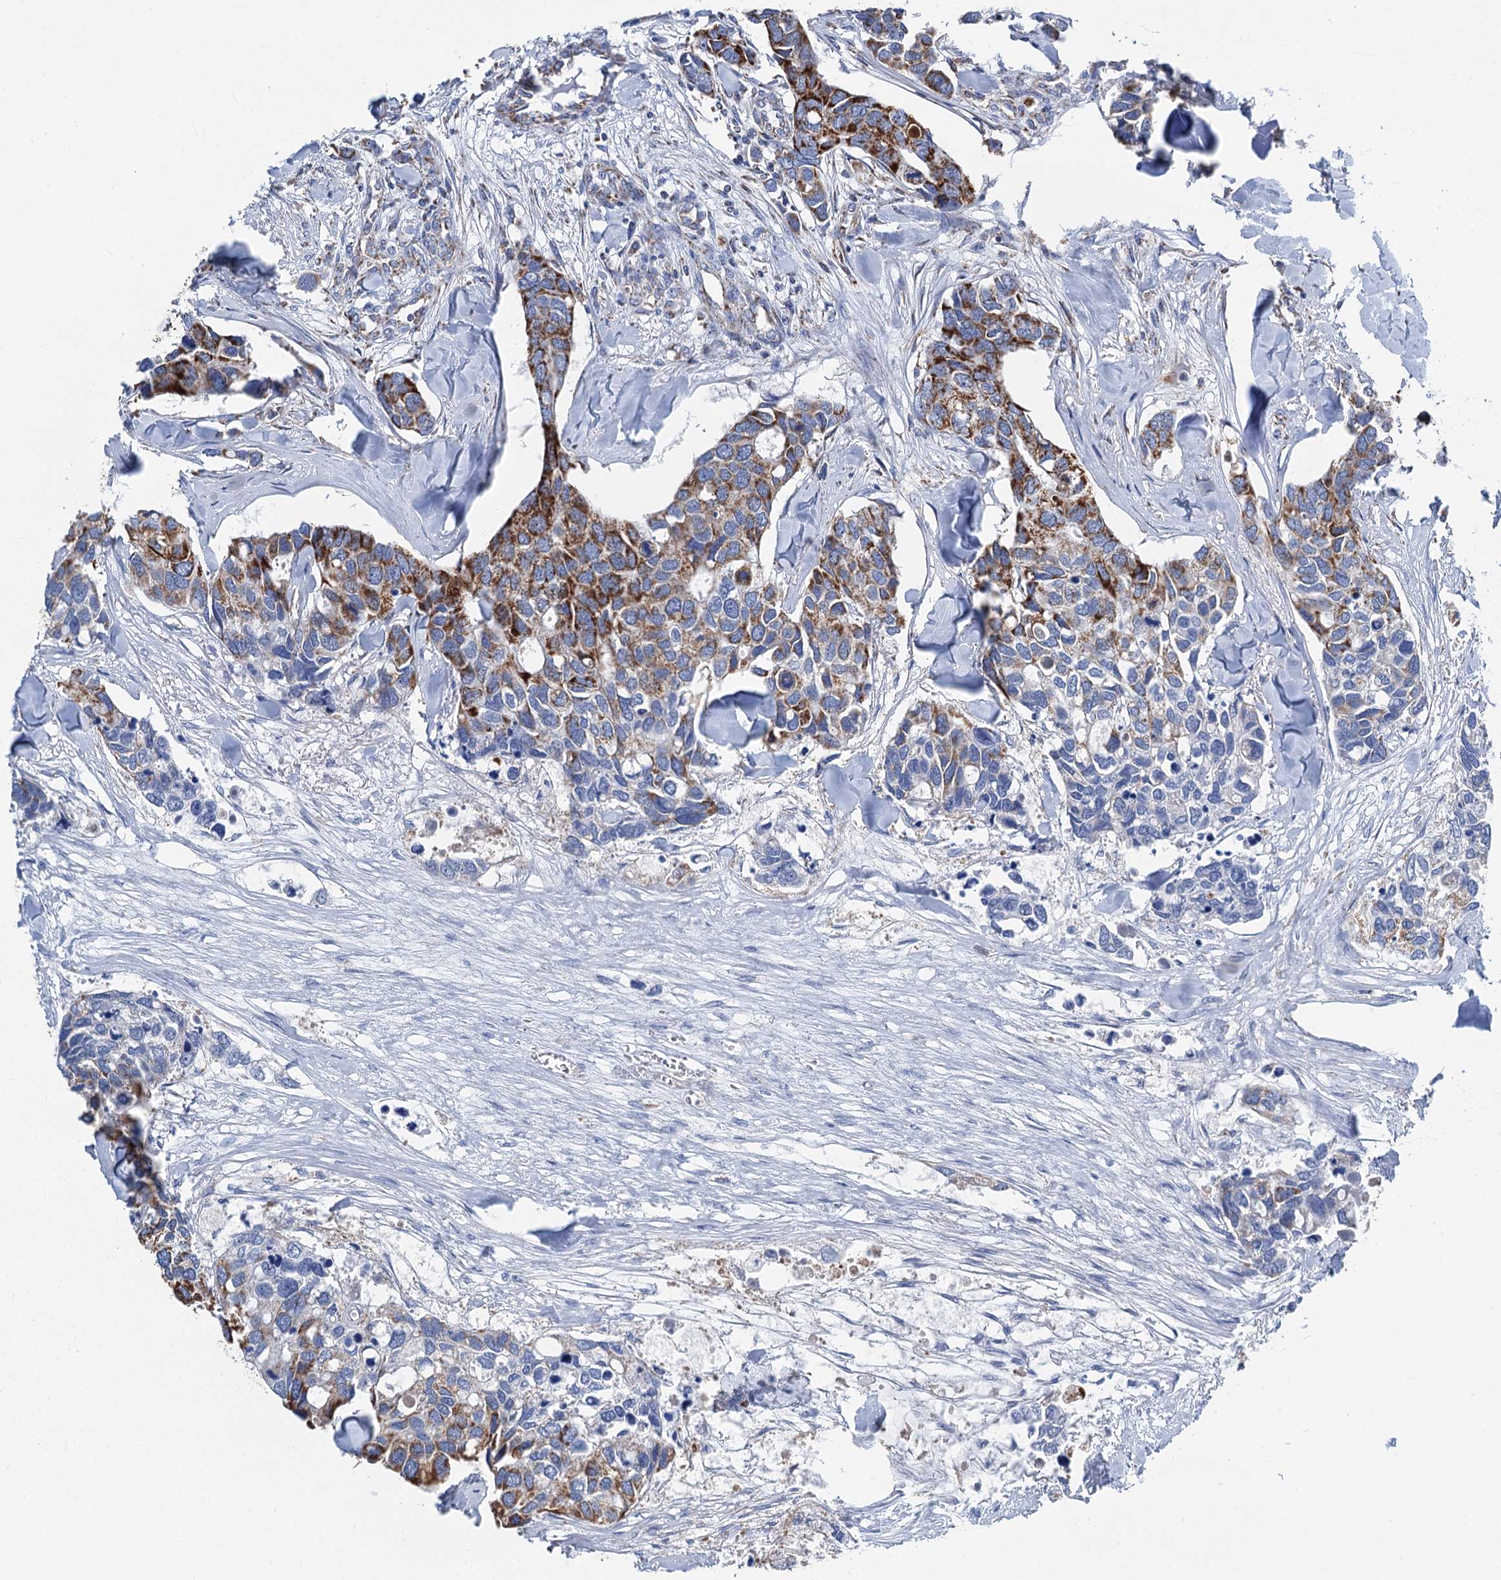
{"staining": {"intensity": "moderate", "quantity": "25%-75%", "location": "cytoplasmic/membranous"}, "tissue": "breast cancer", "cell_type": "Tumor cells", "image_type": "cancer", "snomed": [{"axis": "morphology", "description": "Duct carcinoma"}, {"axis": "topography", "description": "Breast"}], "caption": "Breast cancer stained for a protein (brown) demonstrates moderate cytoplasmic/membranous positive positivity in about 25%-75% of tumor cells.", "gene": "IVD", "patient": {"sex": "female", "age": 83}}